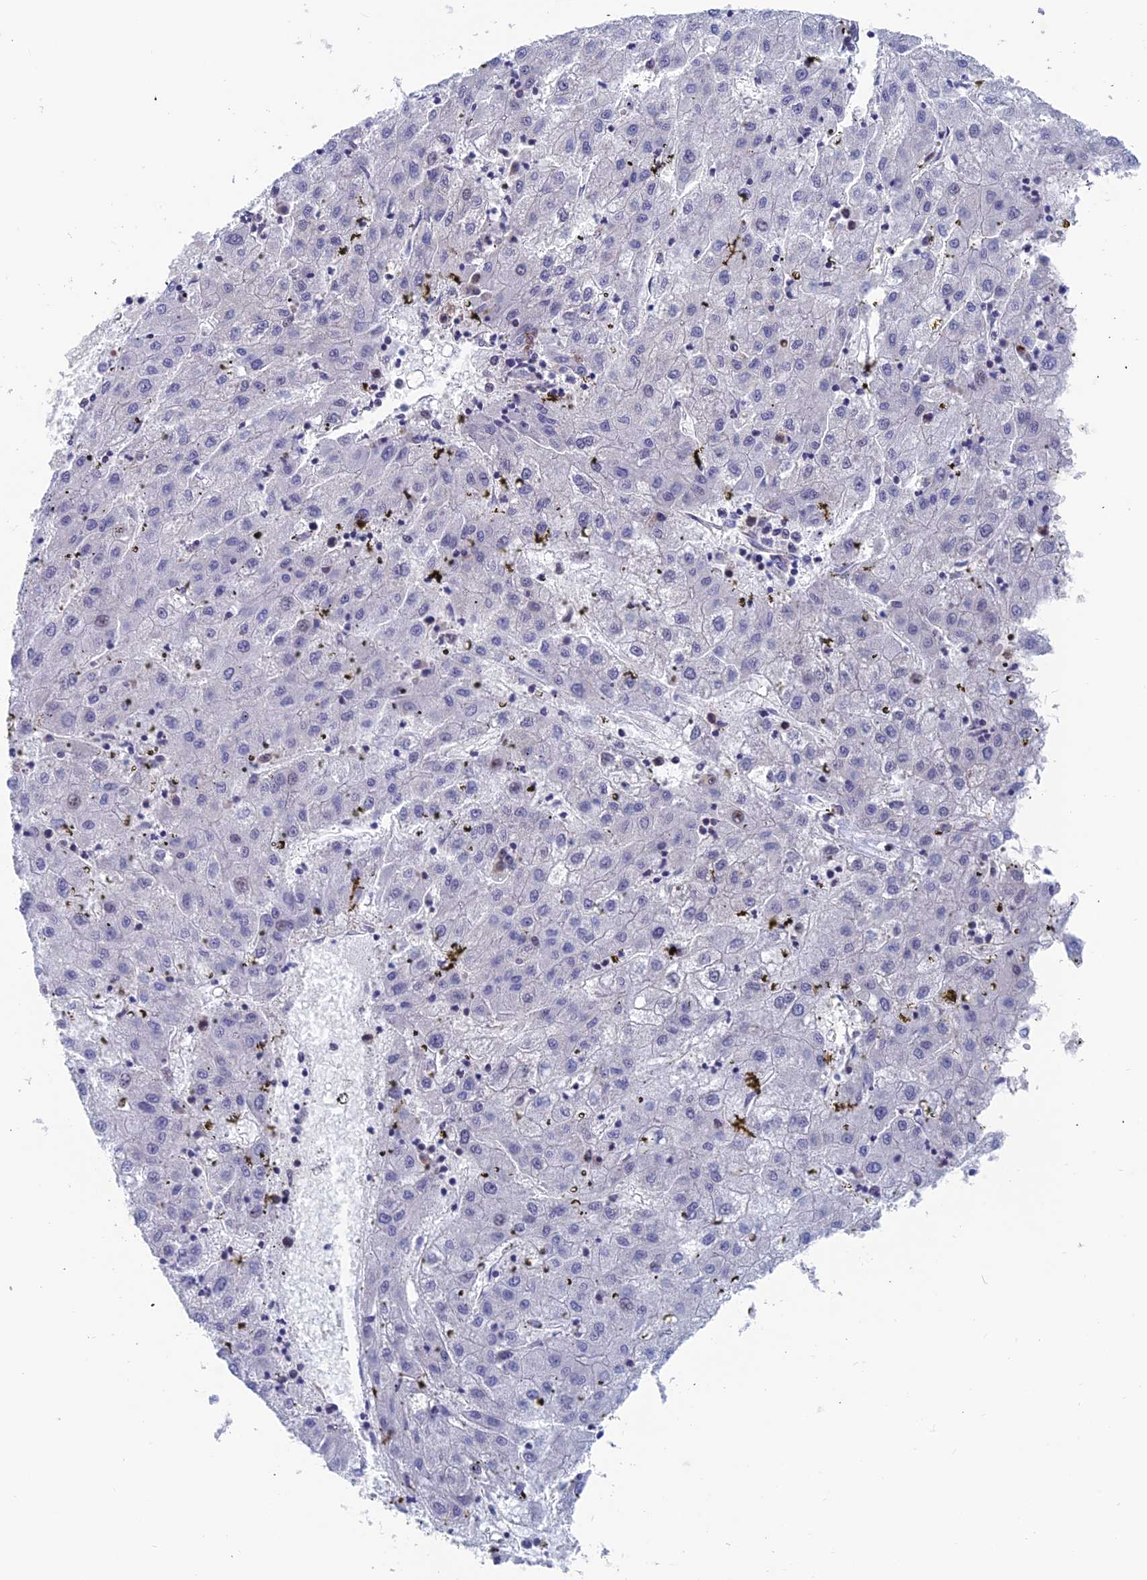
{"staining": {"intensity": "negative", "quantity": "none", "location": "none"}, "tissue": "liver cancer", "cell_type": "Tumor cells", "image_type": "cancer", "snomed": [{"axis": "morphology", "description": "Carcinoma, Hepatocellular, NOS"}, {"axis": "topography", "description": "Liver"}], "caption": "DAB immunohistochemical staining of liver cancer exhibits no significant staining in tumor cells.", "gene": "IGBP1", "patient": {"sex": "male", "age": 72}}